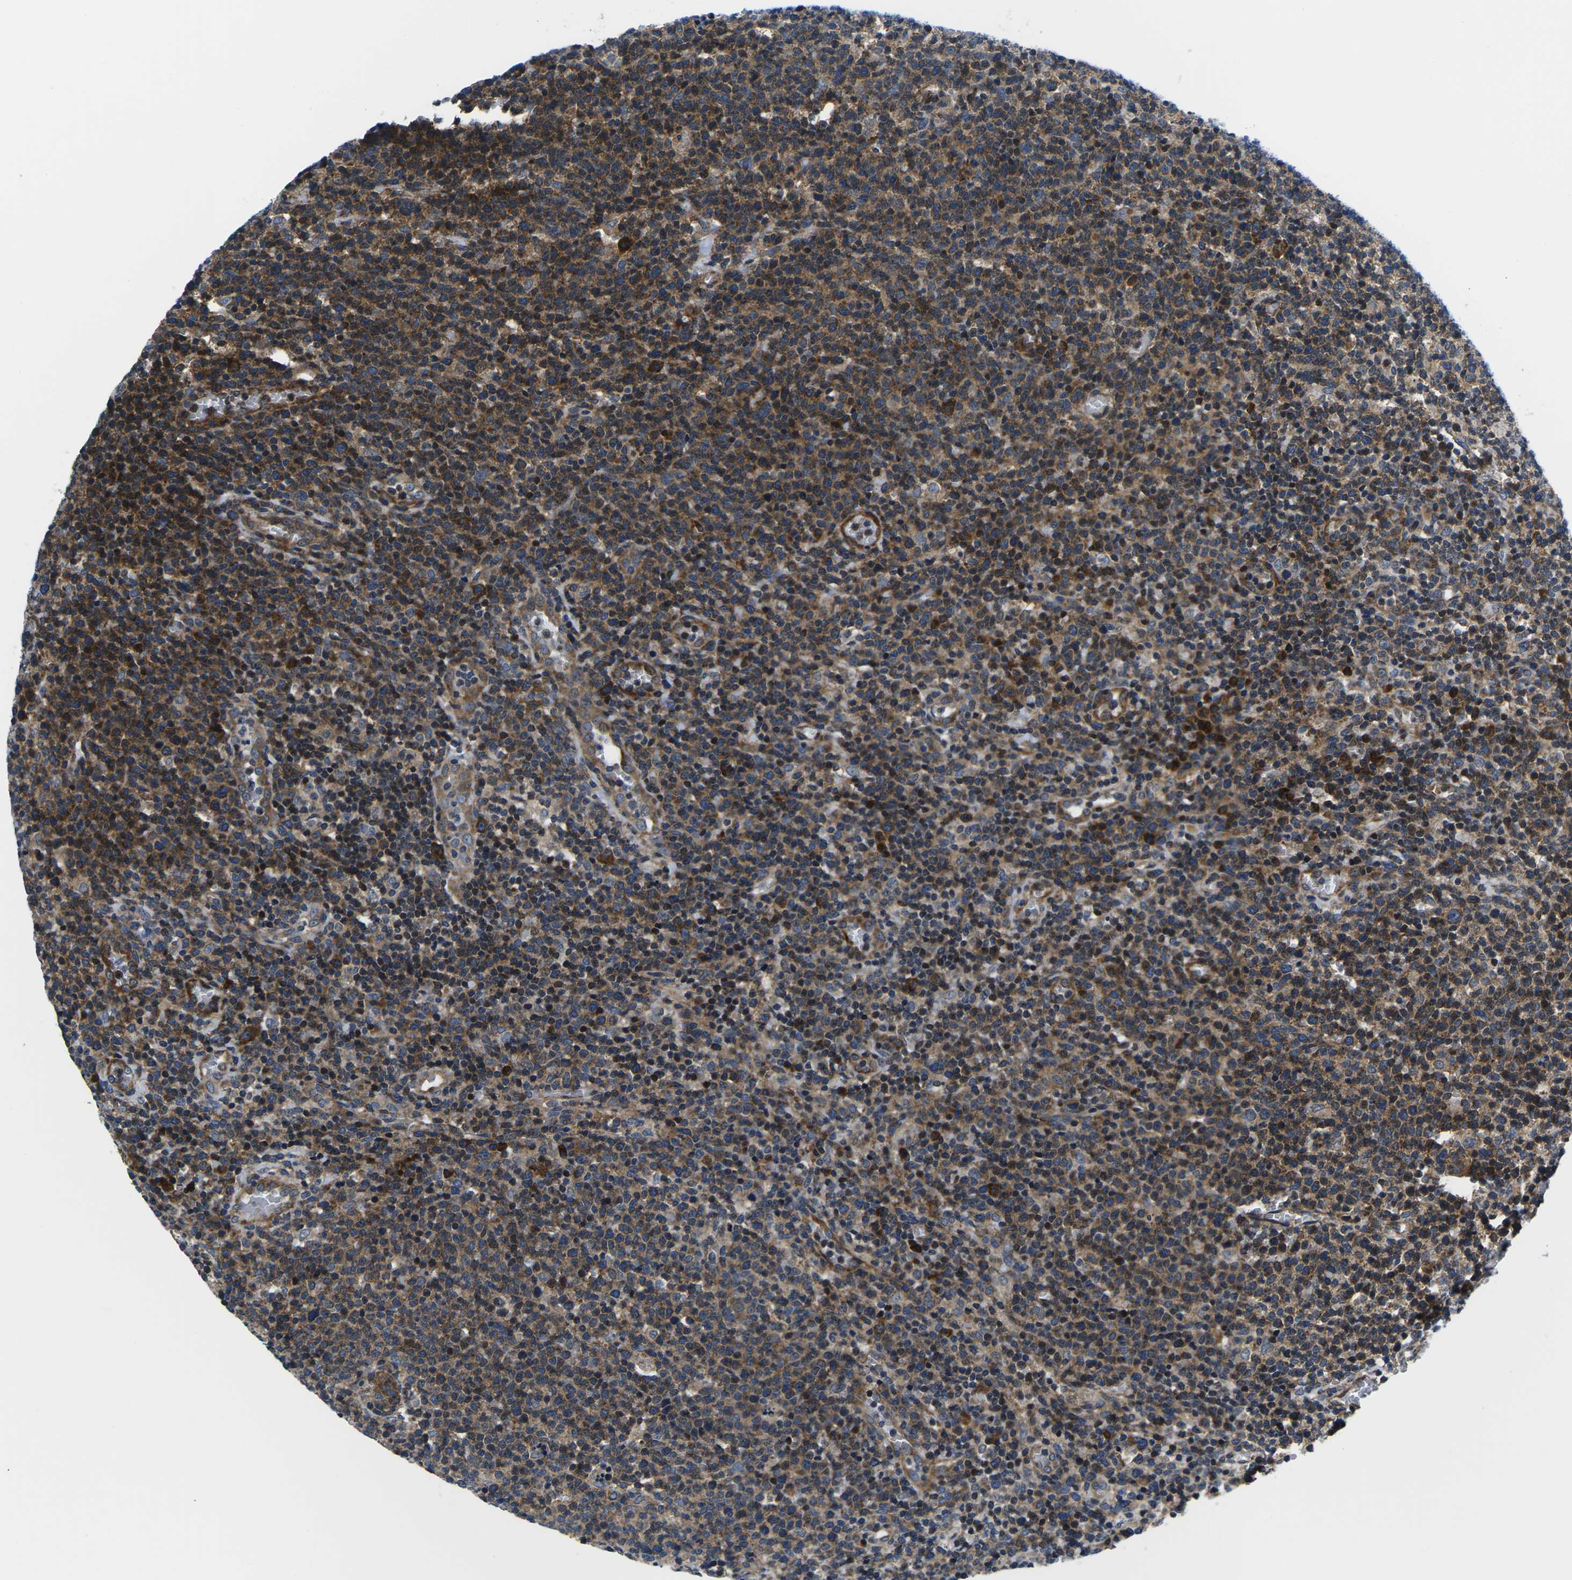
{"staining": {"intensity": "strong", "quantity": "25%-75%", "location": "cytoplasmic/membranous"}, "tissue": "lymphoma", "cell_type": "Tumor cells", "image_type": "cancer", "snomed": [{"axis": "morphology", "description": "Malignant lymphoma, non-Hodgkin's type, High grade"}, {"axis": "topography", "description": "Lymph node"}], "caption": "Lymphoma was stained to show a protein in brown. There is high levels of strong cytoplasmic/membranous staining in about 25%-75% of tumor cells.", "gene": "EIF4E", "patient": {"sex": "male", "age": 61}}